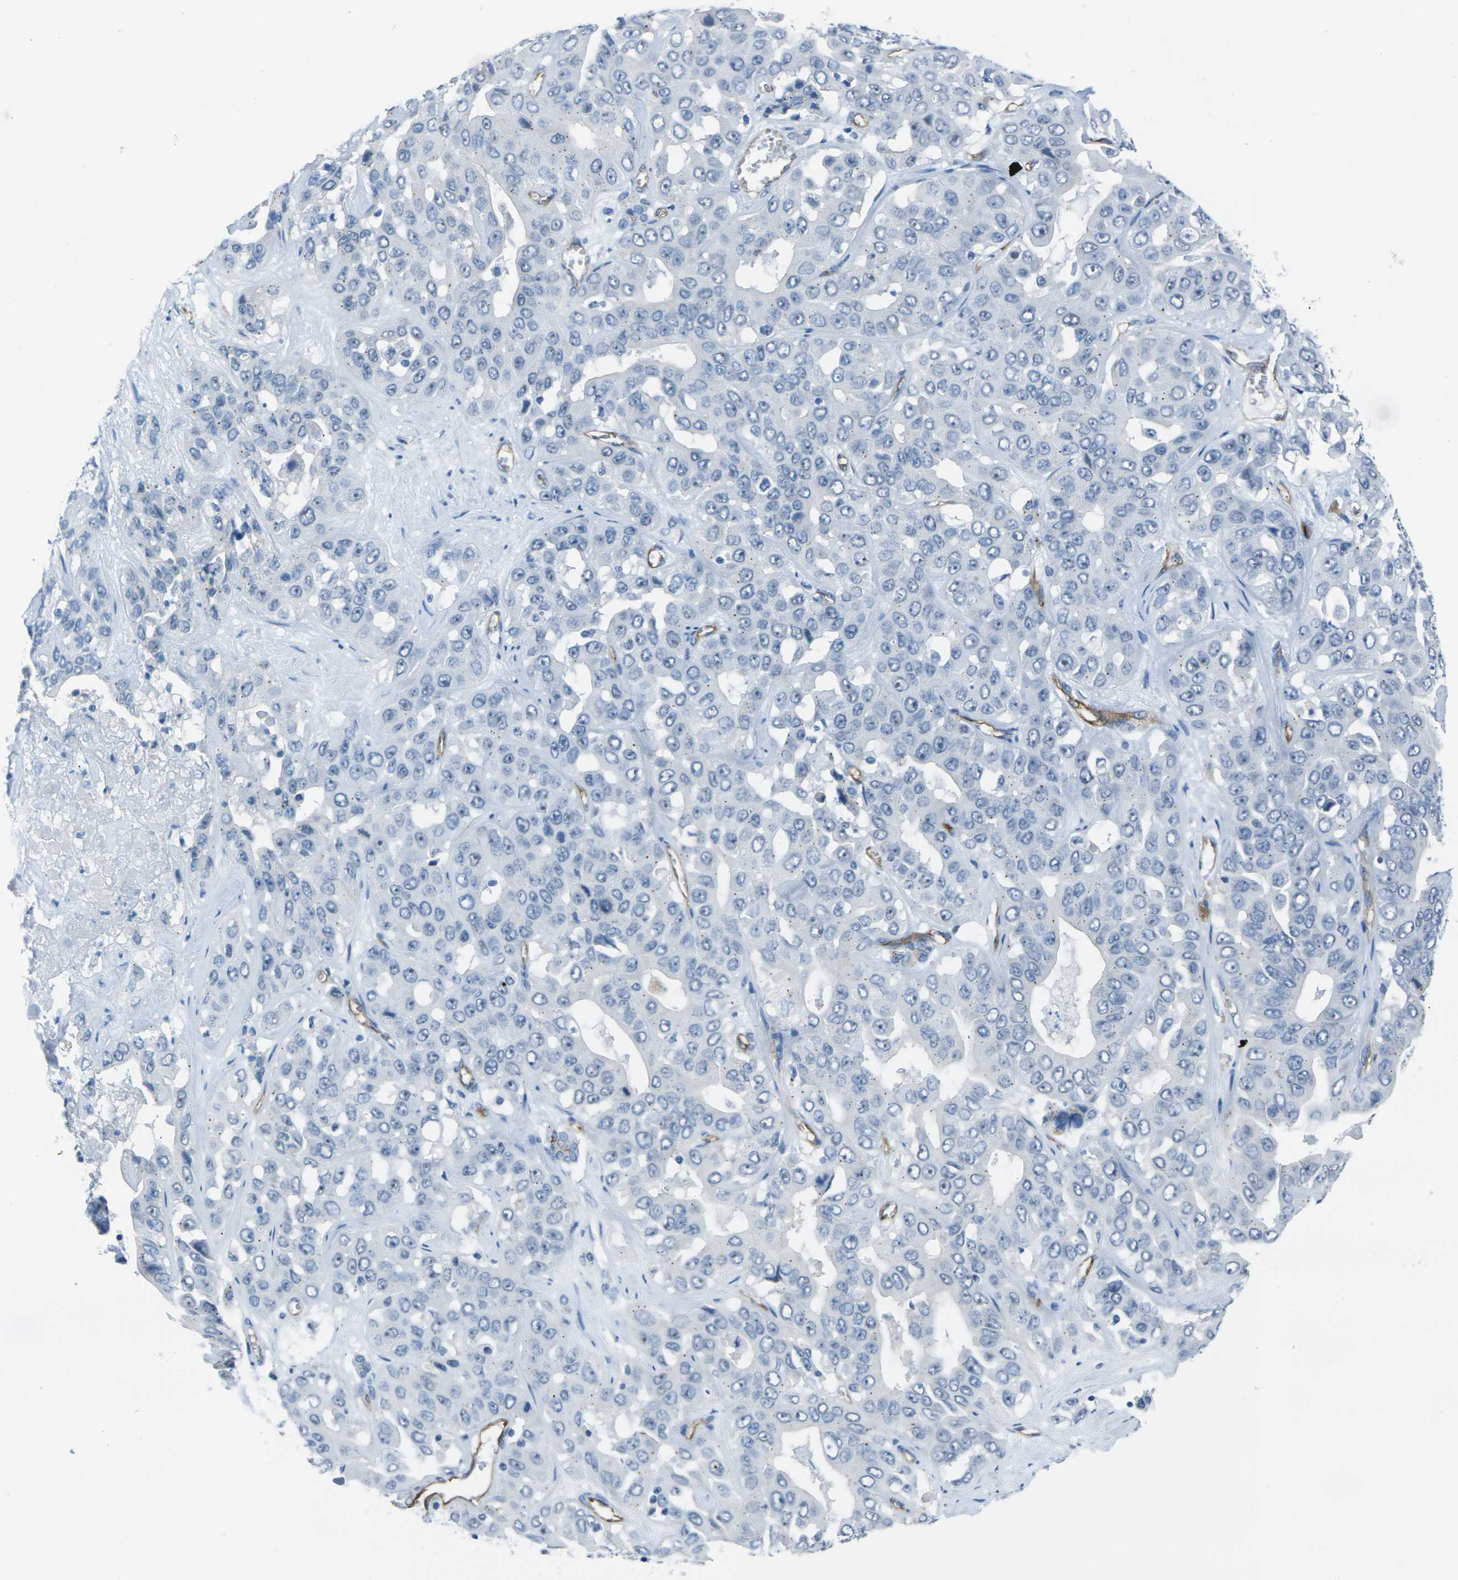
{"staining": {"intensity": "negative", "quantity": "none", "location": "none"}, "tissue": "liver cancer", "cell_type": "Tumor cells", "image_type": "cancer", "snomed": [{"axis": "morphology", "description": "Cholangiocarcinoma"}, {"axis": "topography", "description": "Liver"}], "caption": "Protein analysis of cholangiocarcinoma (liver) reveals no significant expression in tumor cells.", "gene": "HSPA12B", "patient": {"sex": "female", "age": 52}}